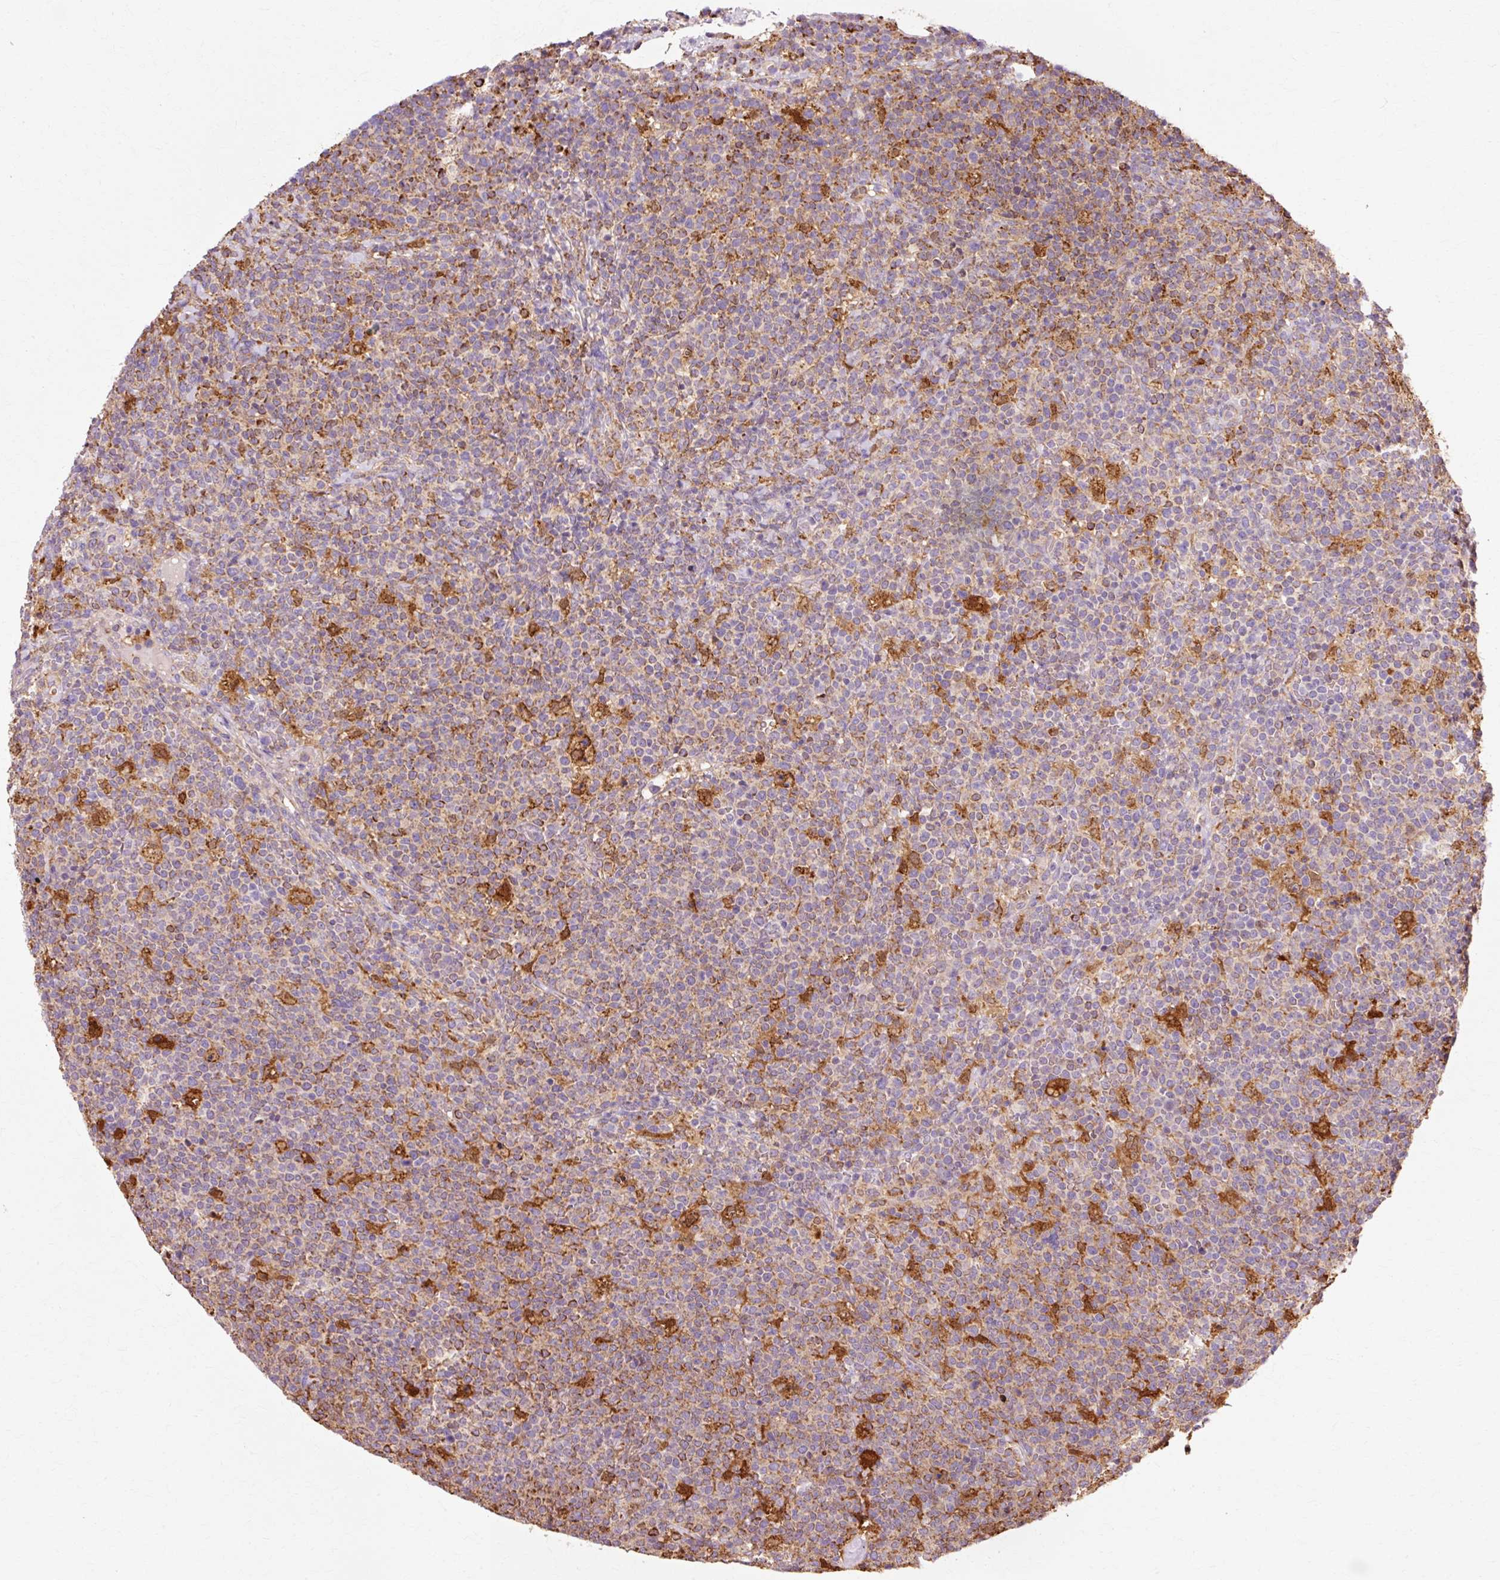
{"staining": {"intensity": "moderate", "quantity": "25%-75%", "location": "cytoplasmic/membranous"}, "tissue": "lymphoma", "cell_type": "Tumor cells", "image_type": "cancer", "snomed": [{"axis": "morphology", "description": "Malignant lymphoma, non-Hodgkin's type, High grade"}, {"axis": "topography", "description": "Lymph node"}], "caption": "DAB (3,3'-diaminobenzidine) immunohistochemical staining of human high-grade malignant lymphoma, non-Hodgkin's type reveals moderate cytoplasmic/membranous protein expression in approximately 25%-75% of tumor cells.", "gene": "GPX1", "patient": {"sex": "male", "age": 61}}